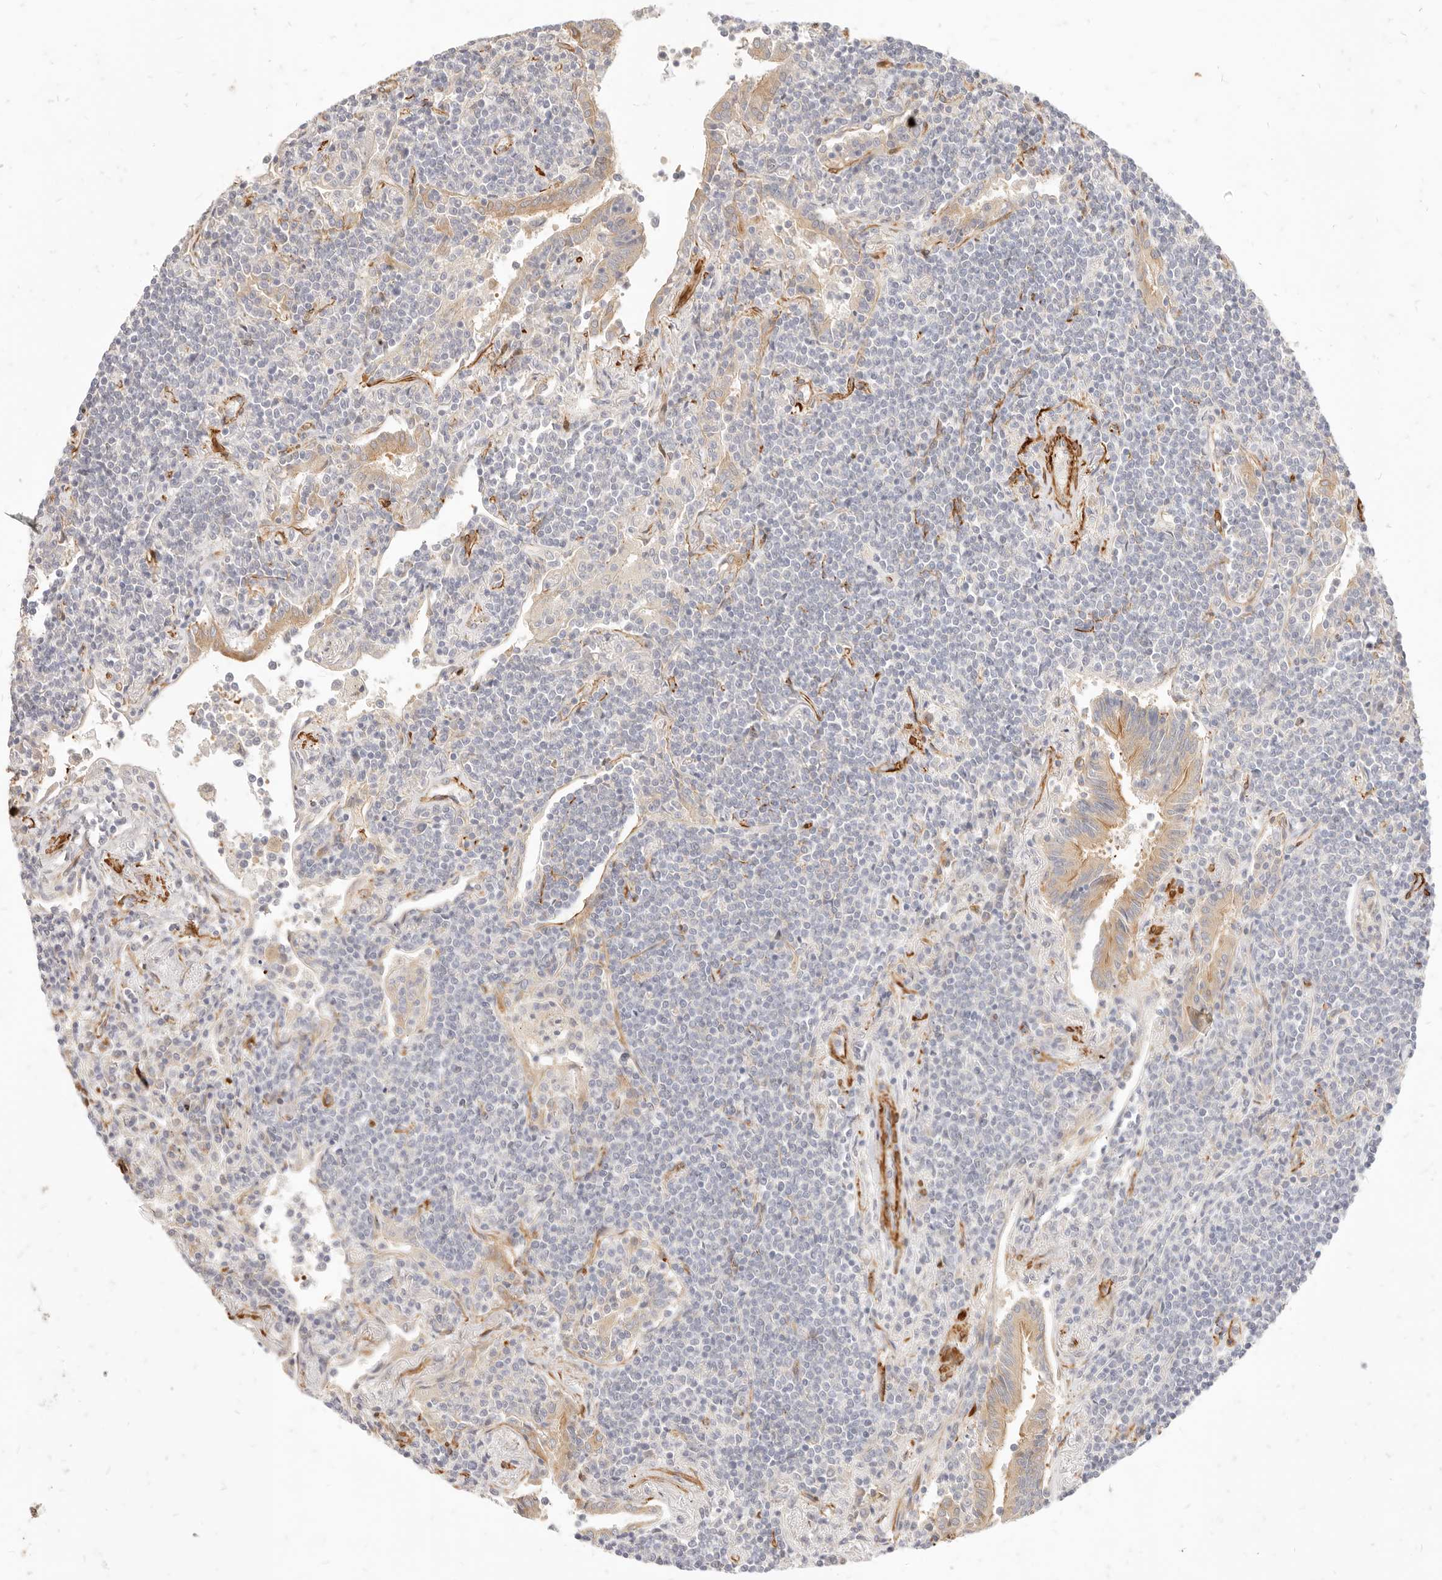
{"staining": {"intensity": "negative", "quantity": "none", "location": "none"}, "tissue": "lymphoma", "cell_type": "Tumor cells", "image_type": "cancer", "snomed": [{"axis": "morphology", "description": "Malignant lymphoma, non-Hodgkin's type, Low grade"}, {"axis": "topography", "description": "Lung"}], "caption": "Lymphoma was stained to show a protein in brown. There is no significant positivity in tumor cells.", "gene": "TMTC2", "patient": {"sex": "female", "age": 71}}